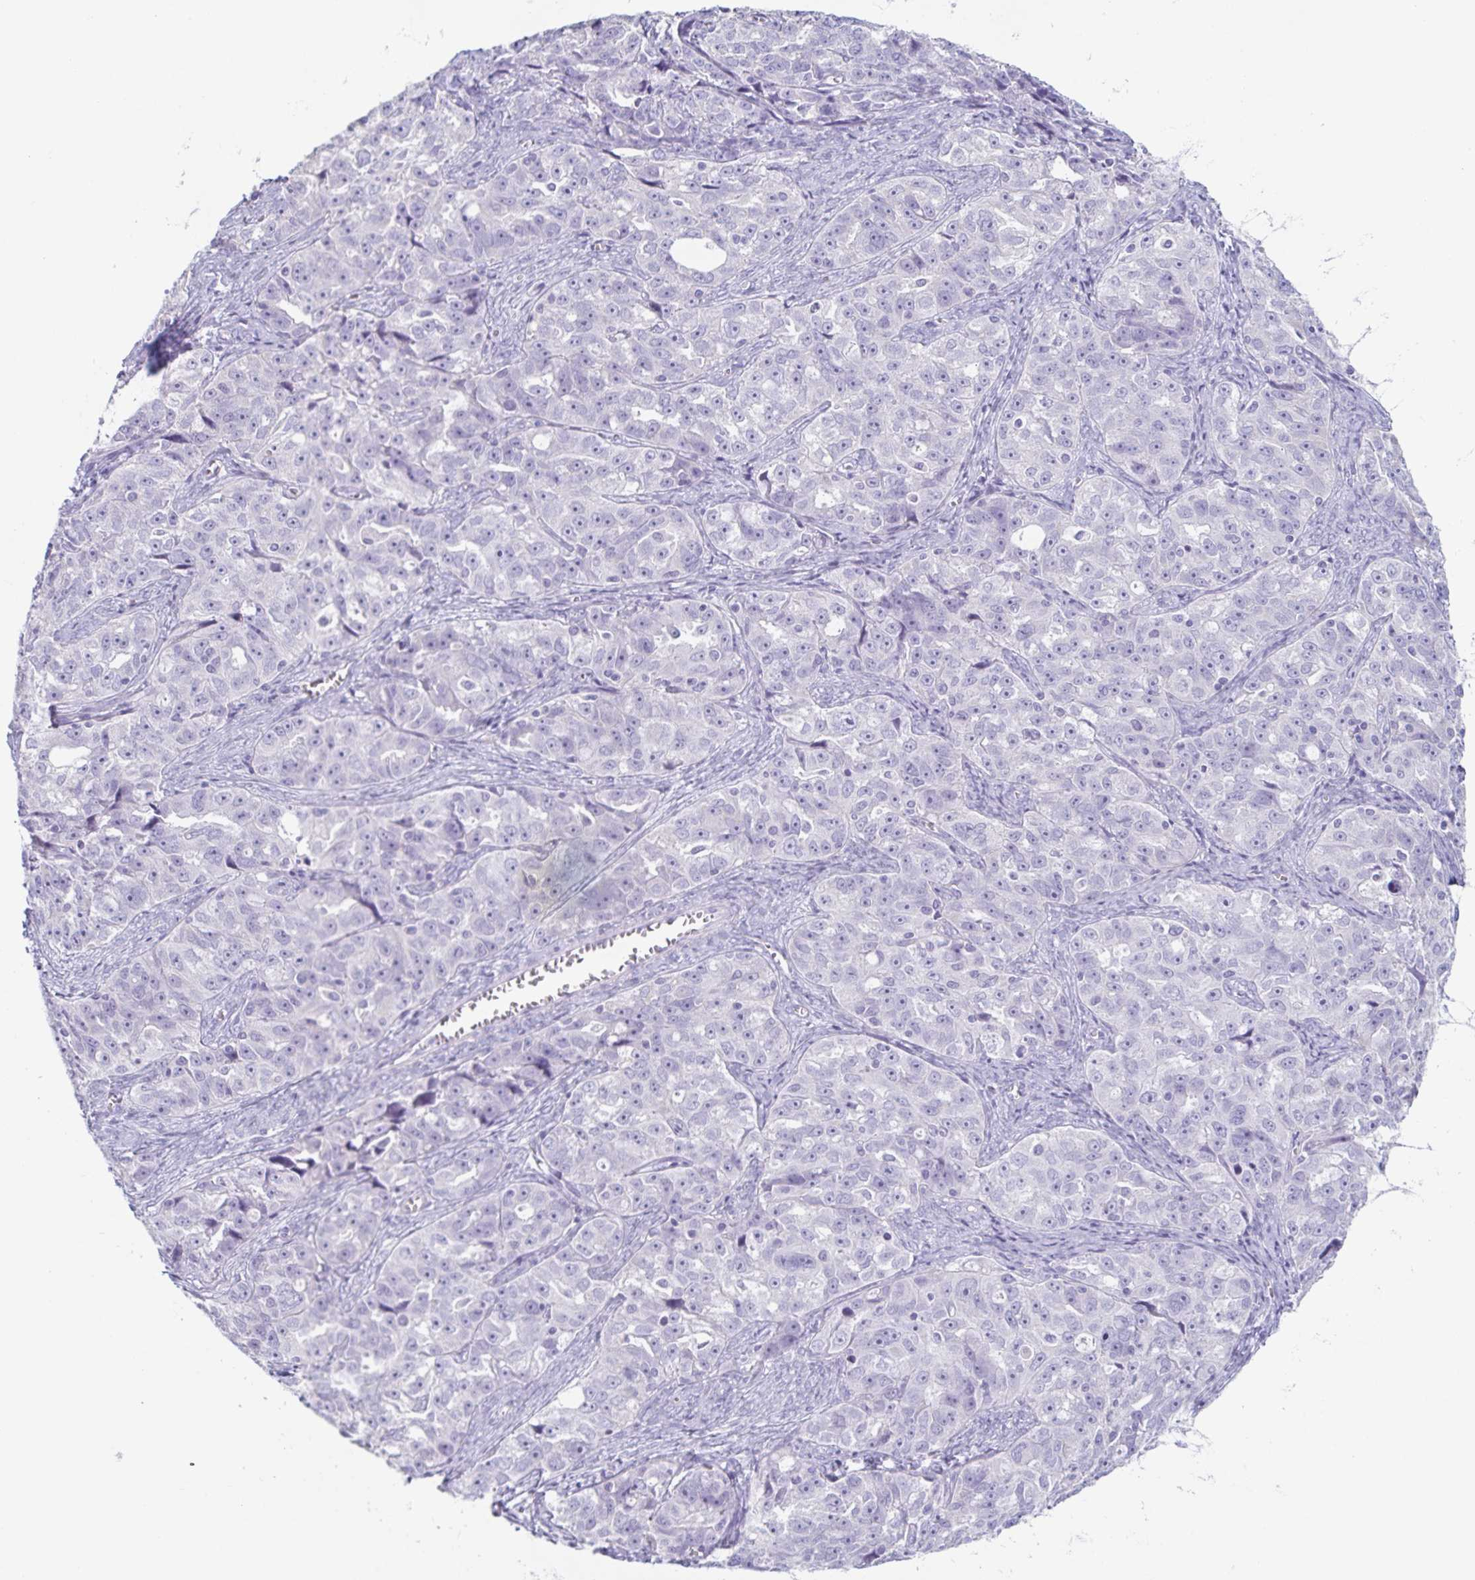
{"staining": {"intensity": "negative", "quantity": "none", "location": "none"}, "tissue": "ovarian cancer", "cell_type": "Tumor cells", "image_type": "cancer", "snomed": [{"axis": "morphology", "description": "Cystadenocarcinoma, serous, NOS"}, {"axis": "topography", "description": "Ovary"}], "caption": "Human serous cystadenocarcinoma (ovarian) stained for a protein using immunohistochemistry (IHC) shows no expression in tumor cells.", "gene": "PRR27", "patient": {"sex": "female", "age": 51}}